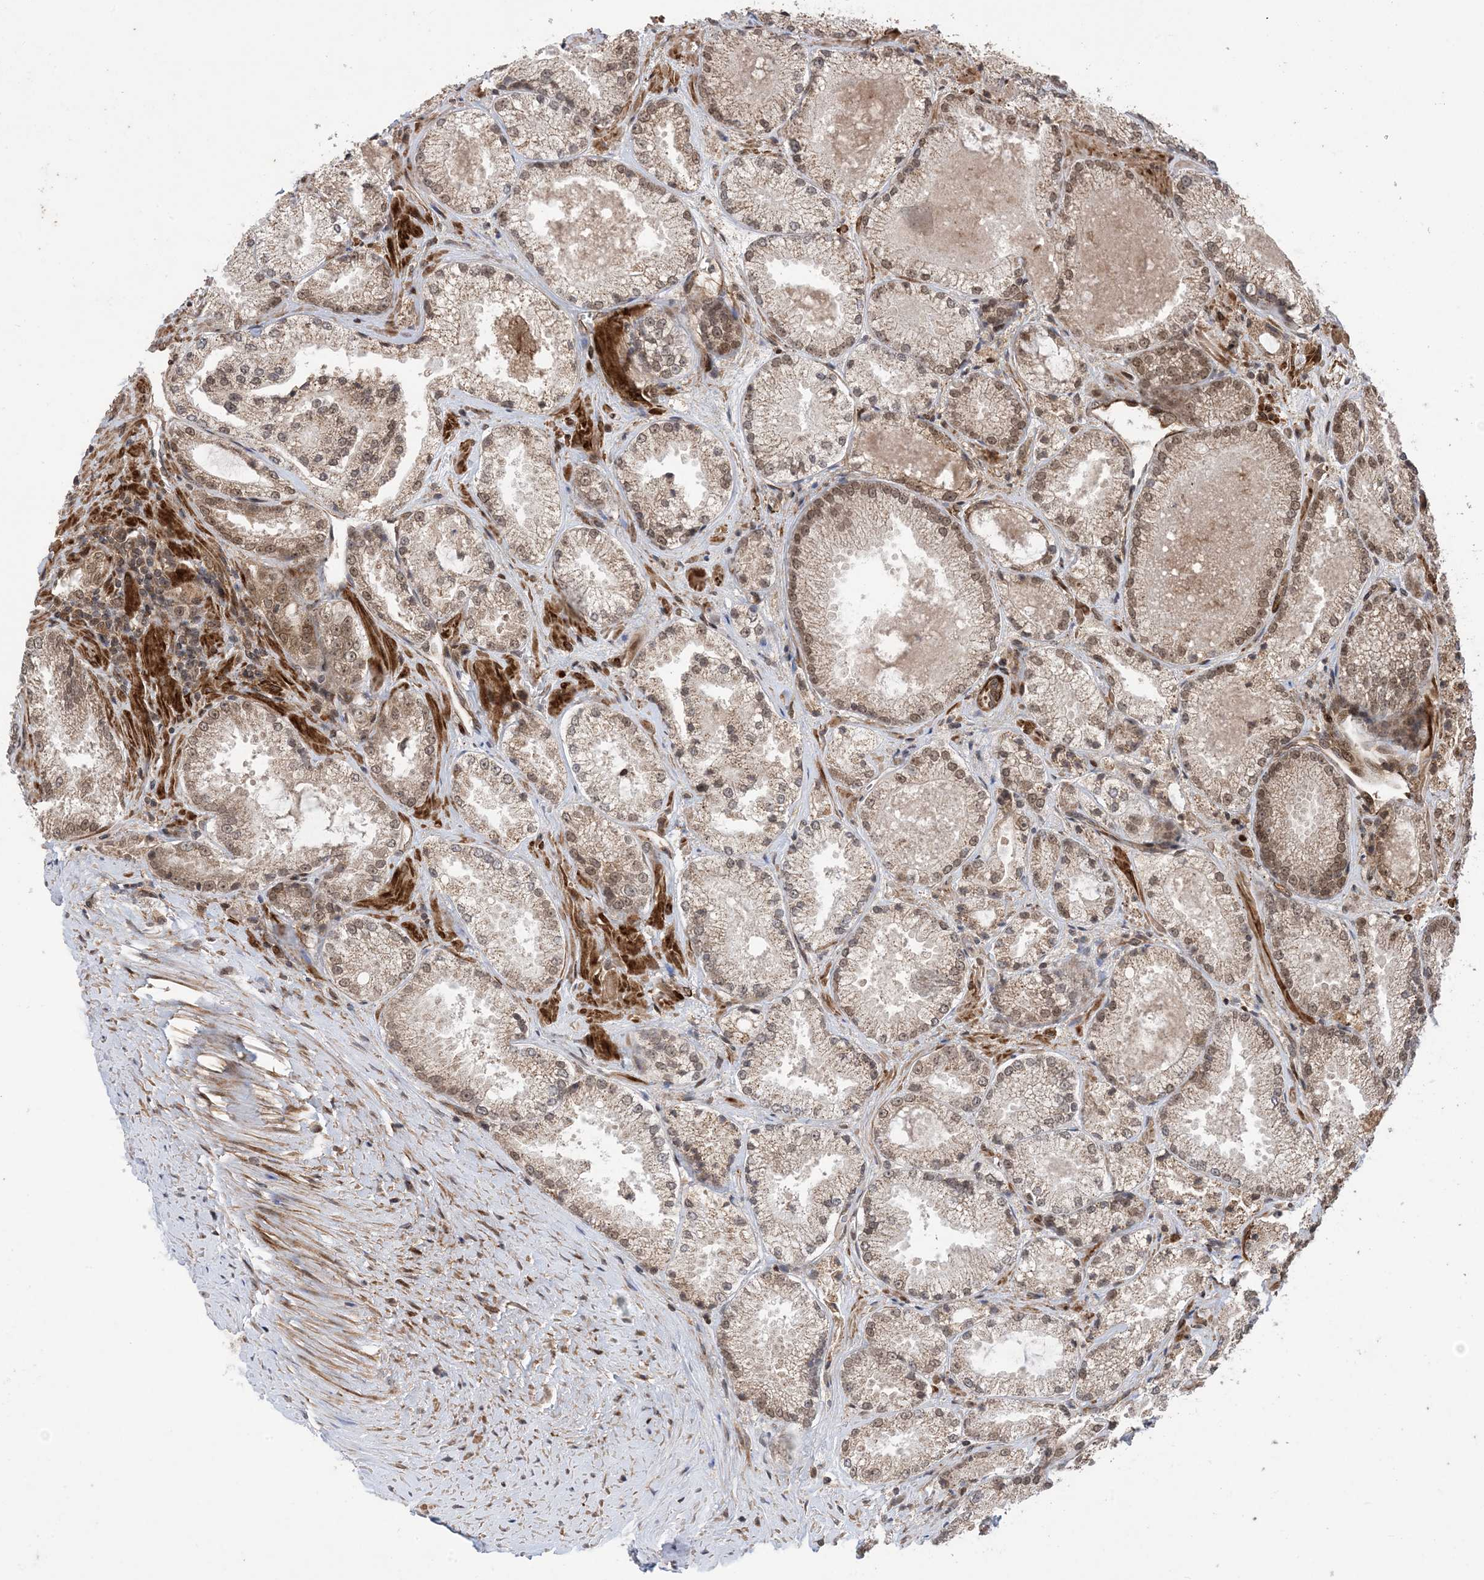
{"staining": {"intensity": "moderate", "quantity": ">75%", "location": "nuclear"}, "tissue": "prostate cancer", "cell_type": "Tumor cells", "image_type": "cancer", "snomed": [{"axis": "morphology", "description": "Adenocarcinoma, High grade"}, {"axis": "topography", "description": "Prostate"}], "caption": "Human adenocarcinoma (high-grade) (prostate) stained with a protein marker shows moderate staining in tumor cells.", "gene": "ZNF511", "patient": {"sex": "male", "age": 73}}